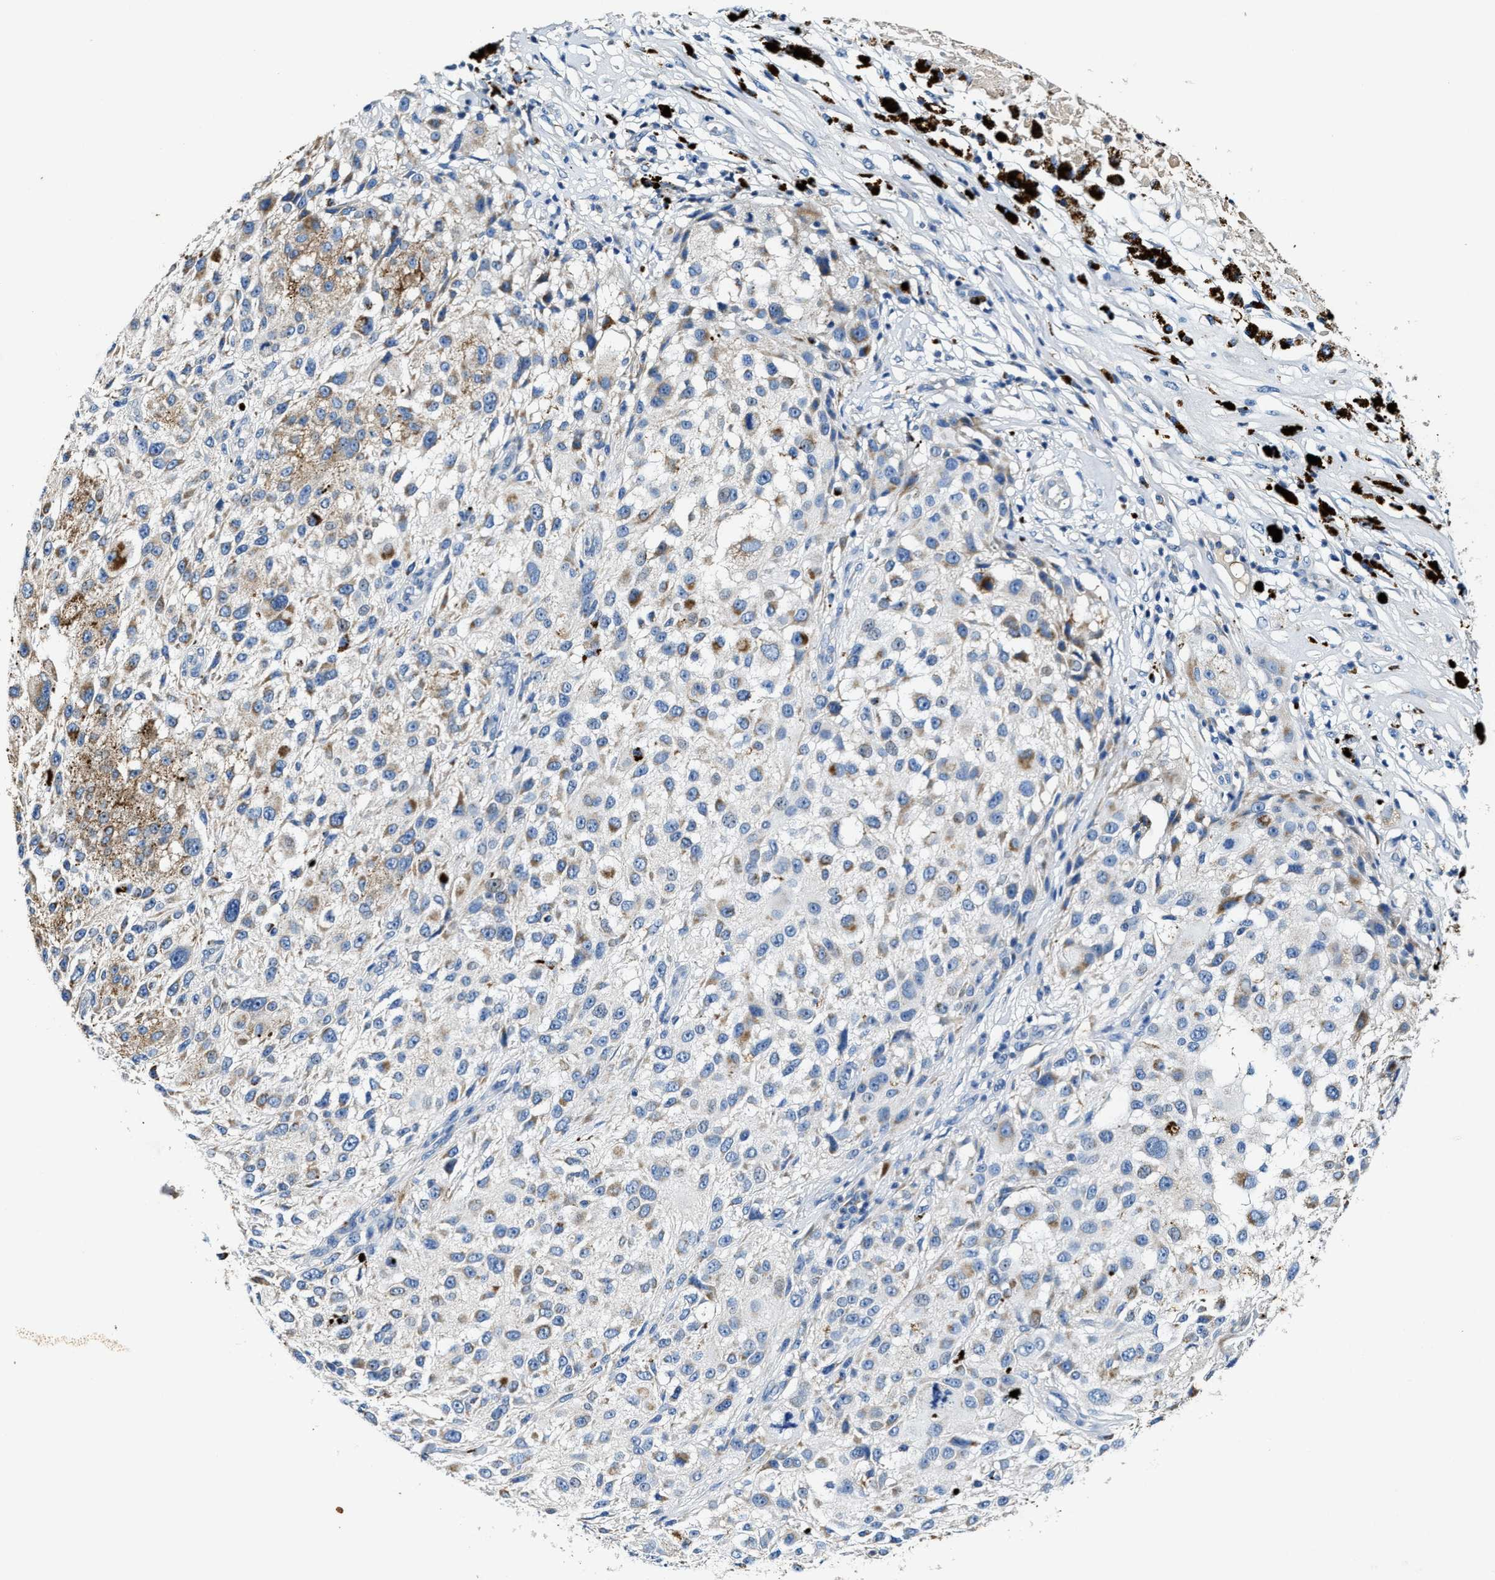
{"staining": {"intensity": "moderate", "quantity": "<25%", "location": "cytoplasmic/membranous"}, "tissue": "melanoma", "cell_type": "Tumor cells", "image_type": "cancer", "snomed": [{"axis": "morphology", "description": "Necrosis, NOS"}, {"axis": "morphology", "description": "Malignant melanoma, NOS"}, {"axis": "topography", "description": "Skin"}], "caption": "A micrograph showing moderate cytoplasmic/membranous expression in approximately <25% of tumor cells in melanoma, as visualized by brown immunohistochemical staining.", "gene": "SLC25A25", "patient": {"sex": "female", "age": 87}}